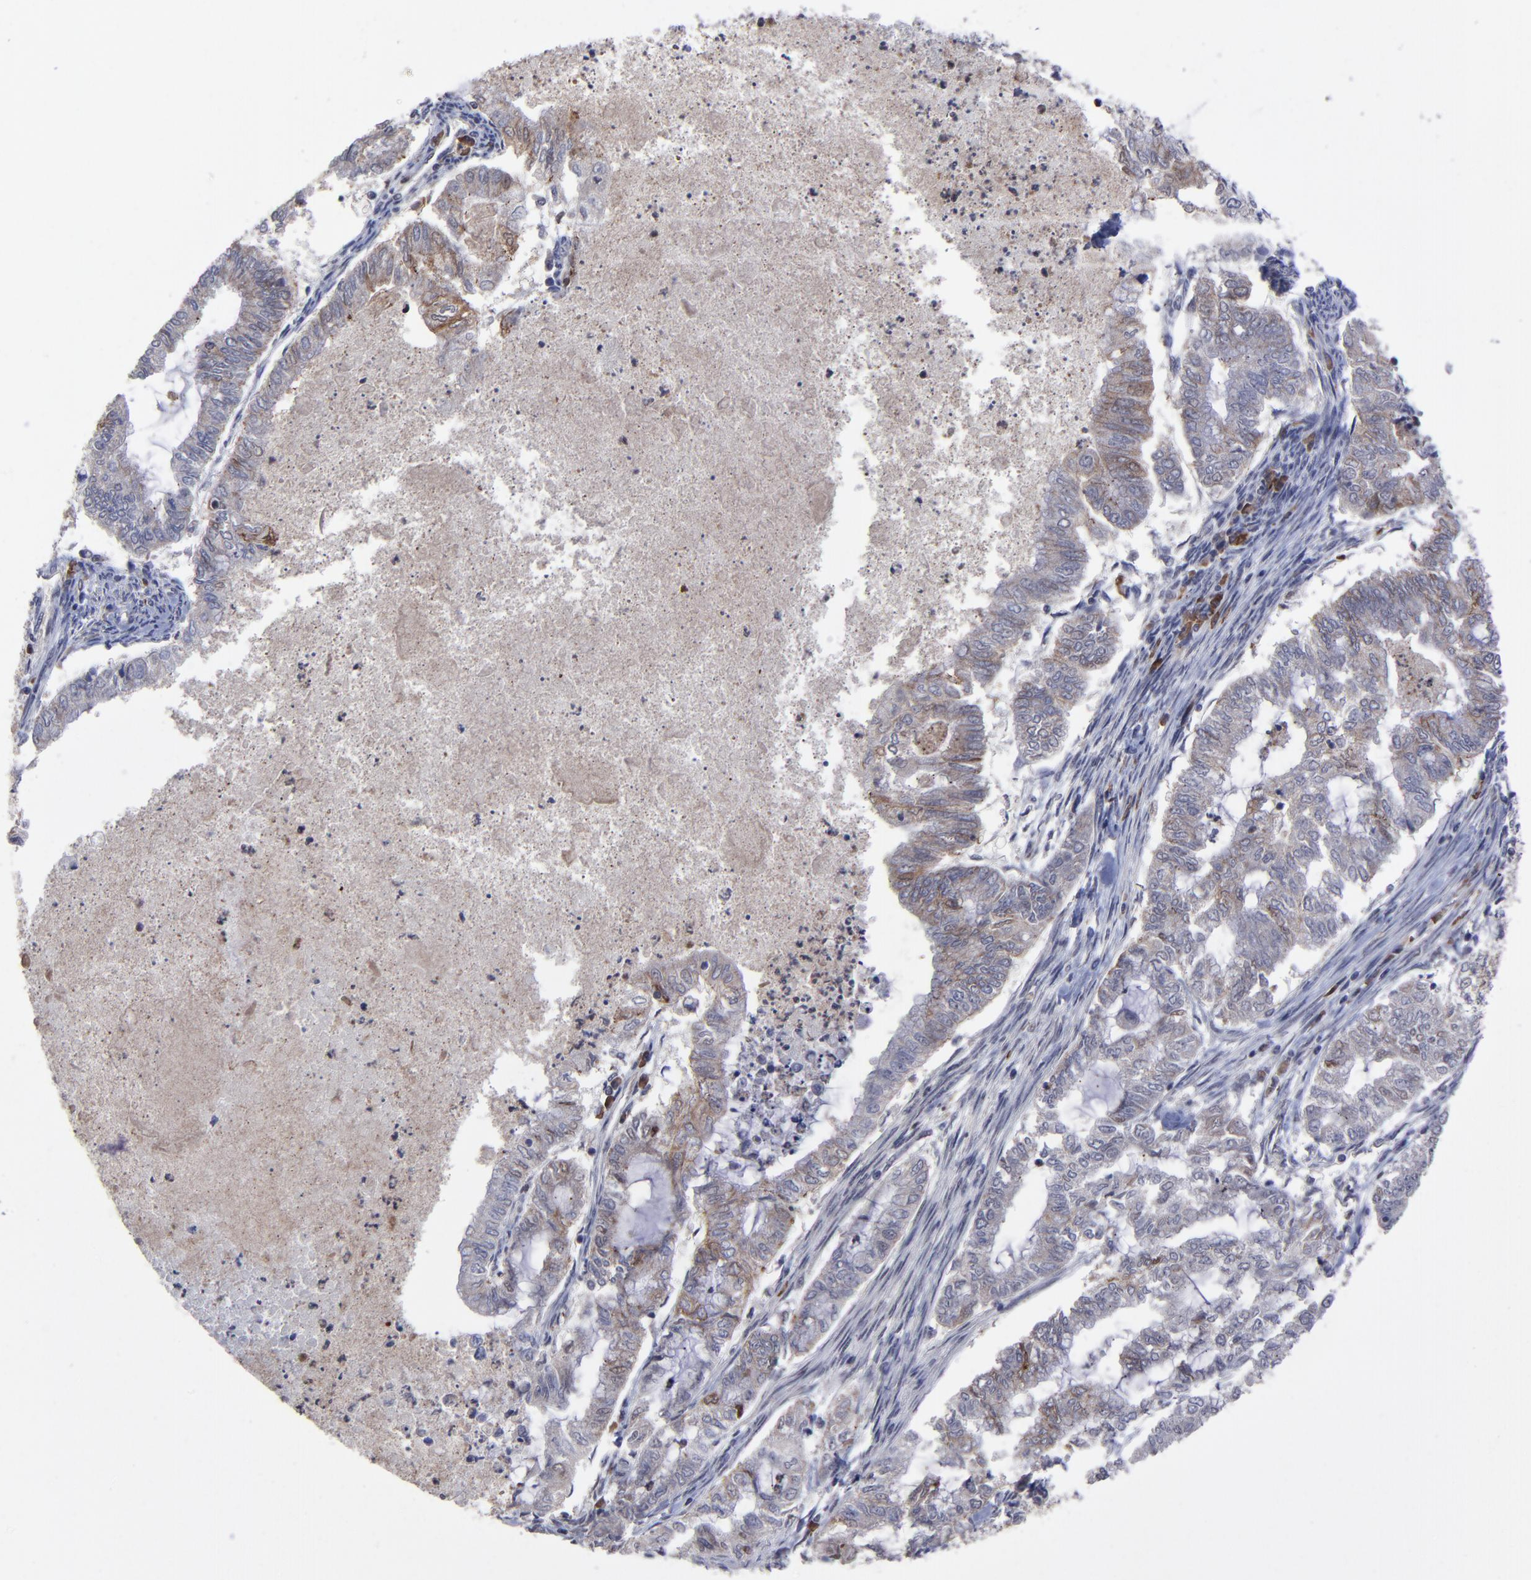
{"staining": {"intensity": "moderate", "quantity": "25%-75%", "location": "cytoplasmic/membranous"}, "tissue": "endometrial cancer", "cell_type": "Tumor cells", "image_type": "cancer", "snomed": [{"axis": "morphology", "description": "Adenocarcinoma, NOS"}, {"axis": "topography", "description": "Endometrium"}], "caption": "IHC staining of adenocarcinoma (endometrial), which reveals medium levels of moderate cytoplasmic/membranous expression in approximately 25%-75% of tumor cells indicating moderate cytoplasmic/membranous protein expression. The staining was performed using DAB (brown) for protein detection and nuclei were counterstained in hematoxylin (blue).", "gene": "ZNF419", "patient": {"sex": "female", "age": 79}}